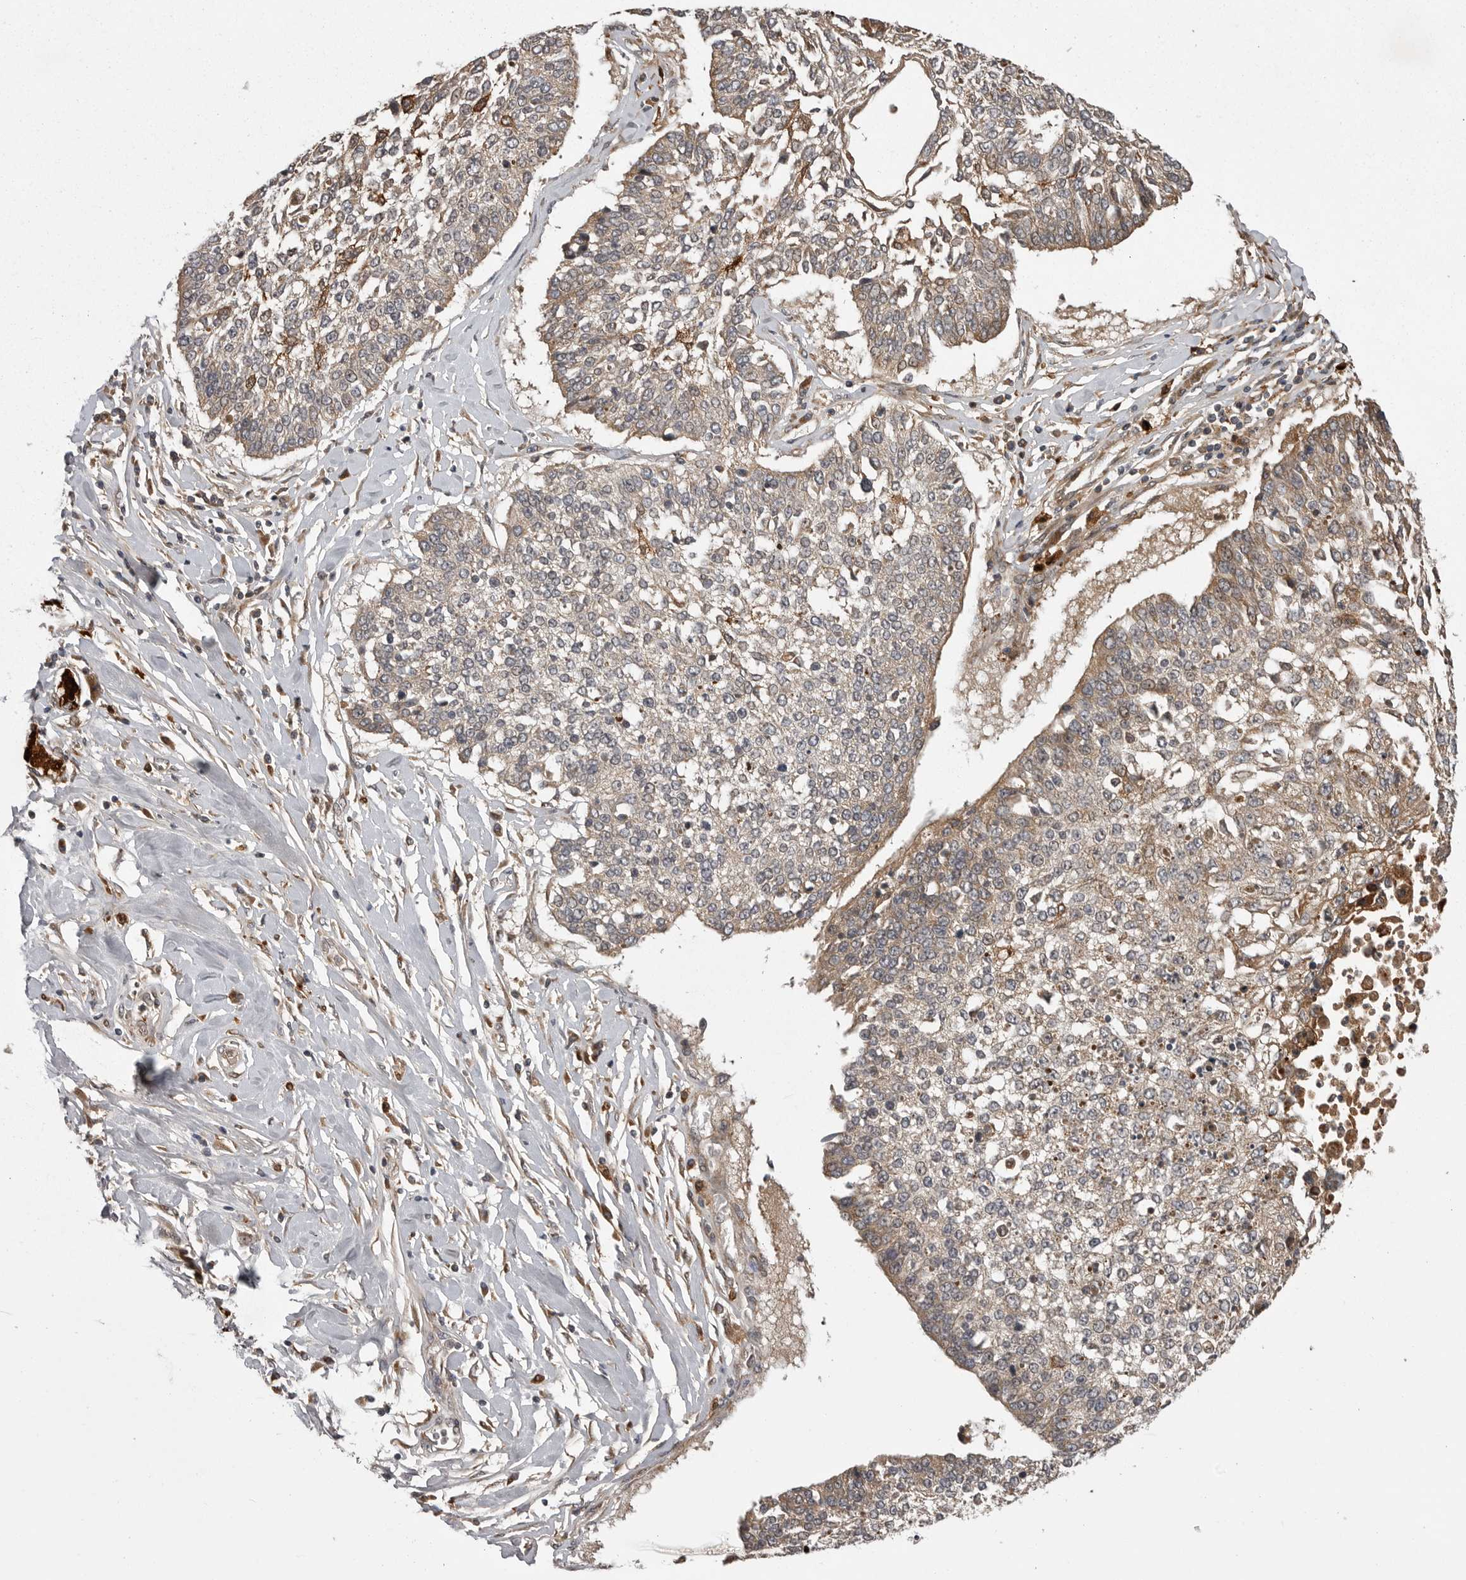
{"staining": {"intensity": "weak", "quantity": "25%-75%", "location": "cytoplasmic/membranous"}, "tissue": "lung cancer", "cell_type": "Tumor cells", "image_type": "cancer", "snomed": [{"axis": "morphology", "description": "Normal tissue, NOS"}, {"axis": "morphology", "description": "Squamous cell carcinoma, NOS"}, {"axis": "topography", "description": "Cartilage tissue"}, {"axis": "topography", "description": "Bronchus"}, {"axis": "topography", "description": "Lung"}, {"axis": "topography", "description": "Peripheral nerve tissue"}], "caption": "Immunohistochemical staining of human lung squamous cell carcinoma shows weak cytoplasmic/membranous protein expression in about 25%-75% of tumor cells.", "gene": "GPR31", "patient": {"sex": "female", "age": 49}}